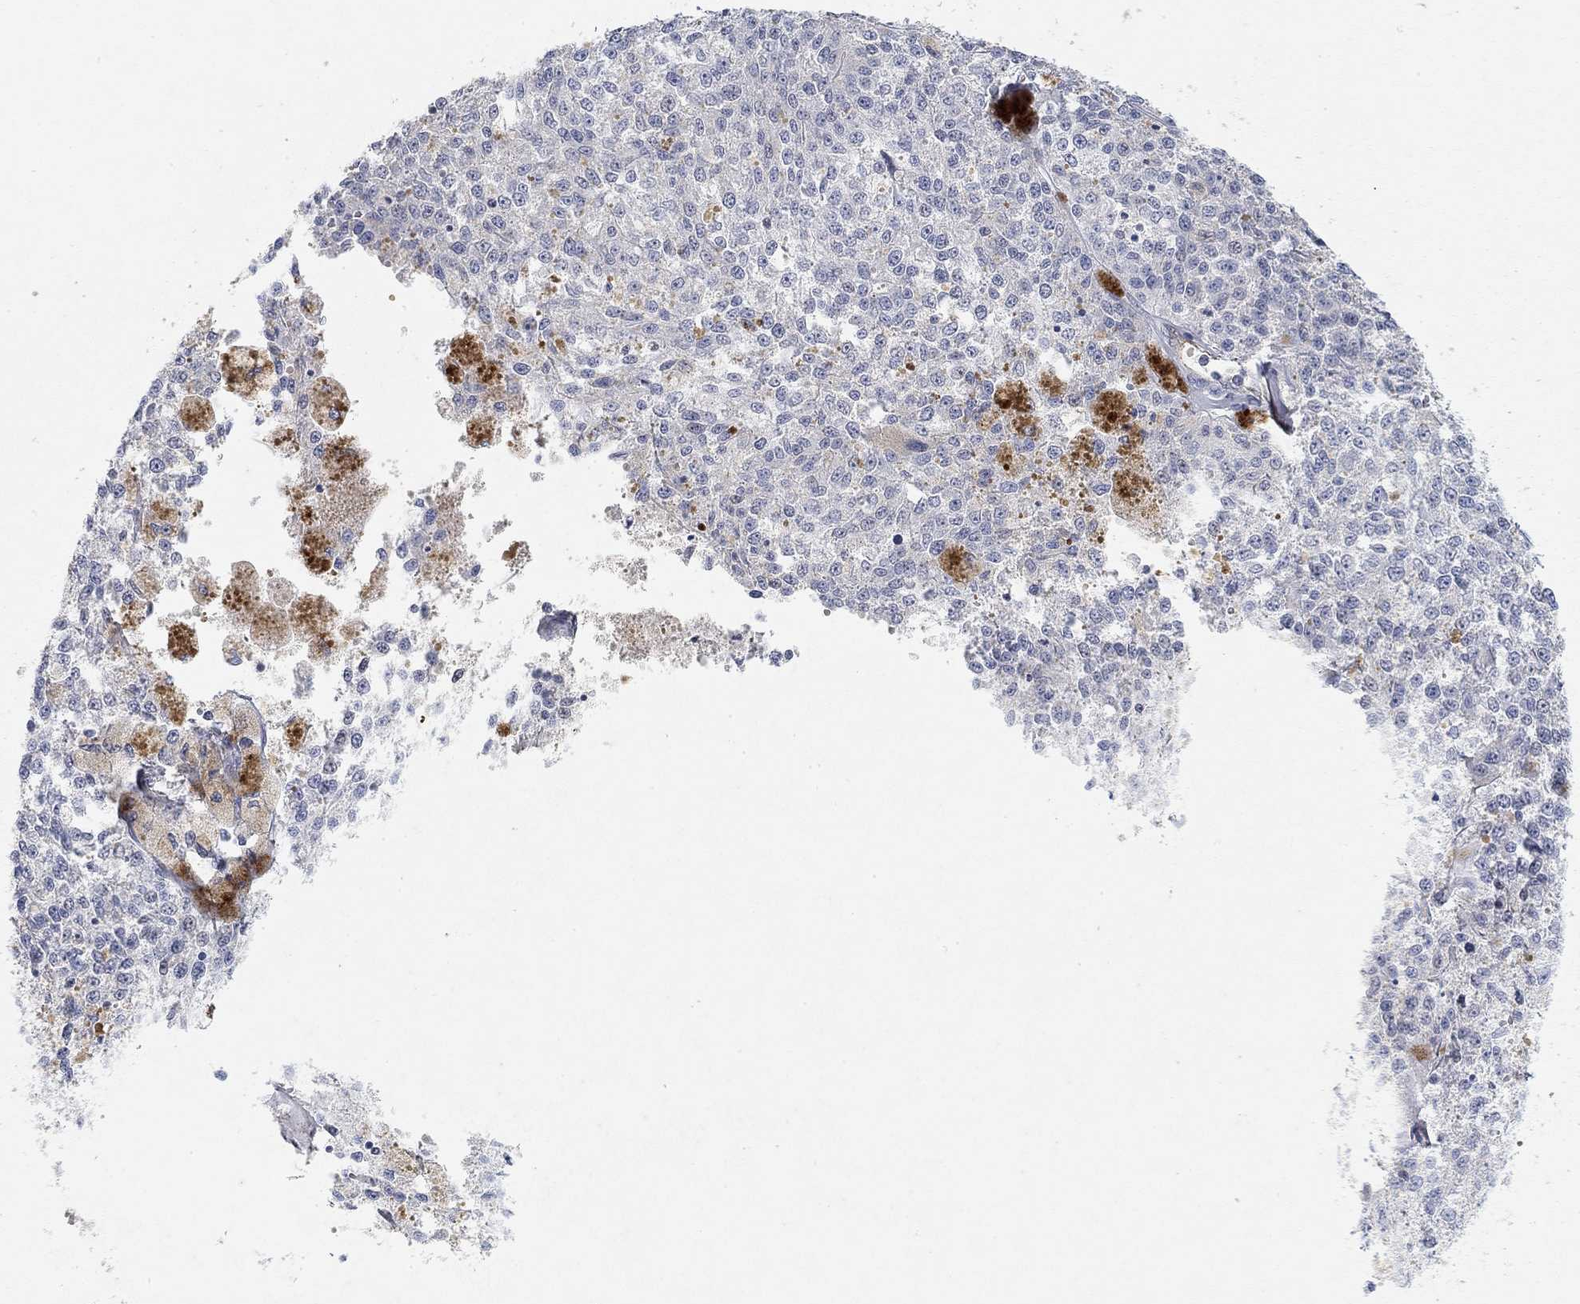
{"staining": {"intensity": "negative", "quantity": "none", "location": "none"}, "tissue": "melanoma", "cell_type": "Tumor cells", "image_type": "cancer", "snomed": [{"axis": "morphology", "description": "Malignant melanoma, Metastatic site"}, {"axis": "topography", "description": "Lymph node"}], "caption": "The image demonstrates no staining of tumor cells in malignant melanoma (metastatic site). Nuclei are stained in blue.", "gene": "VAT1L", "patient": {"sex": "female", "age": 64}}